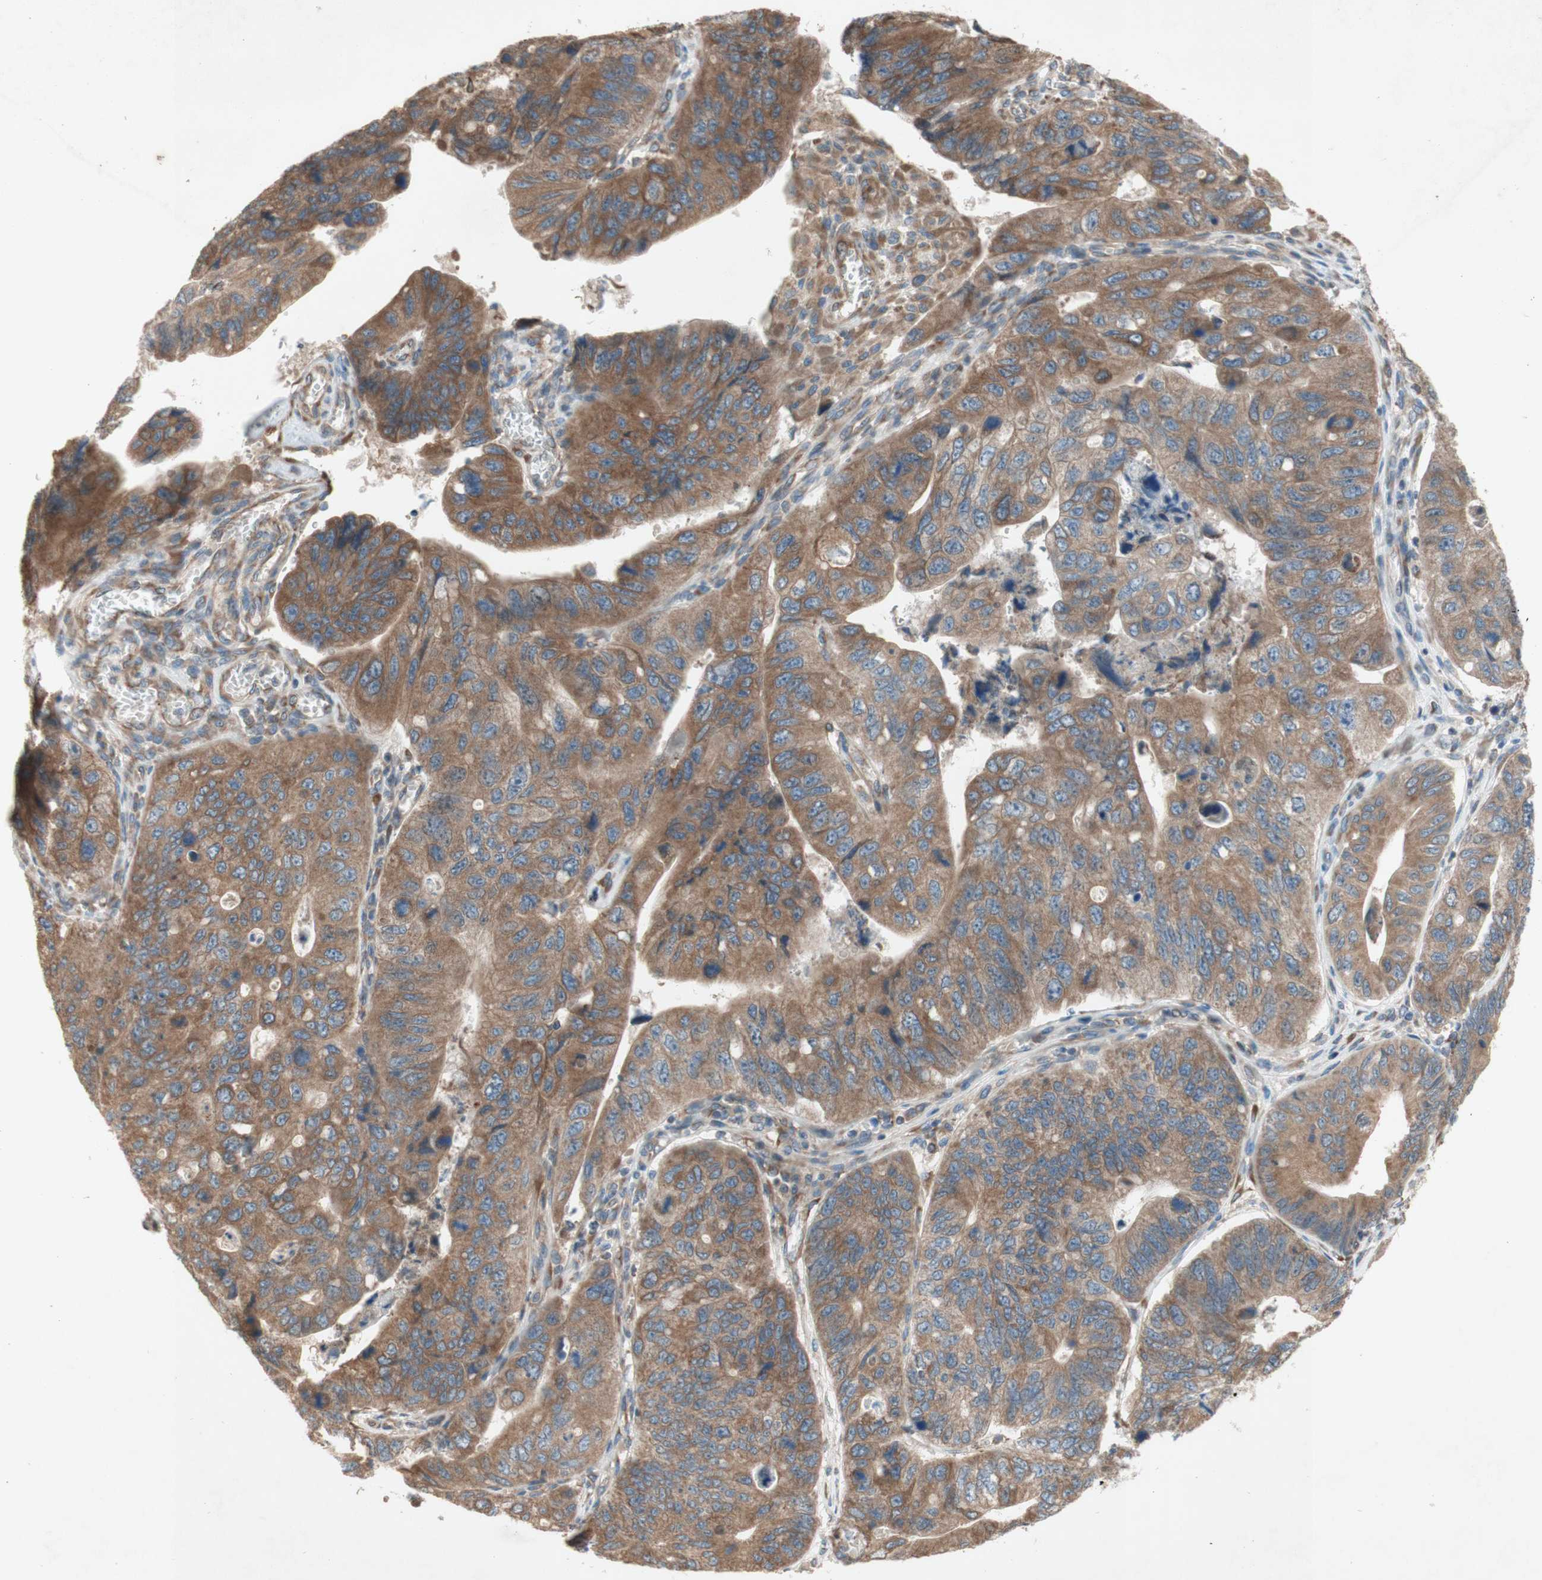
{"staining": {"intensity": "moderate", "quantity": ">75%", "location": "cytoplasmic/membranous"}, "tissue": "stomach cancer", "cell_type": "Tumor cells", "image_type": "cancer", "snomed": [{"axis": "morphology", "description": "Adenocarcinoma, NOS"}, {"axis": "topography", "description": "Stomach"}], "caption": "Stomach adenocarcinoma stained for a protein reveals moderate cytoplasmic/membranous positivity in tumor cells.", "gene": "SOCS2", "patient": {"sex": "male", "age": 59}}